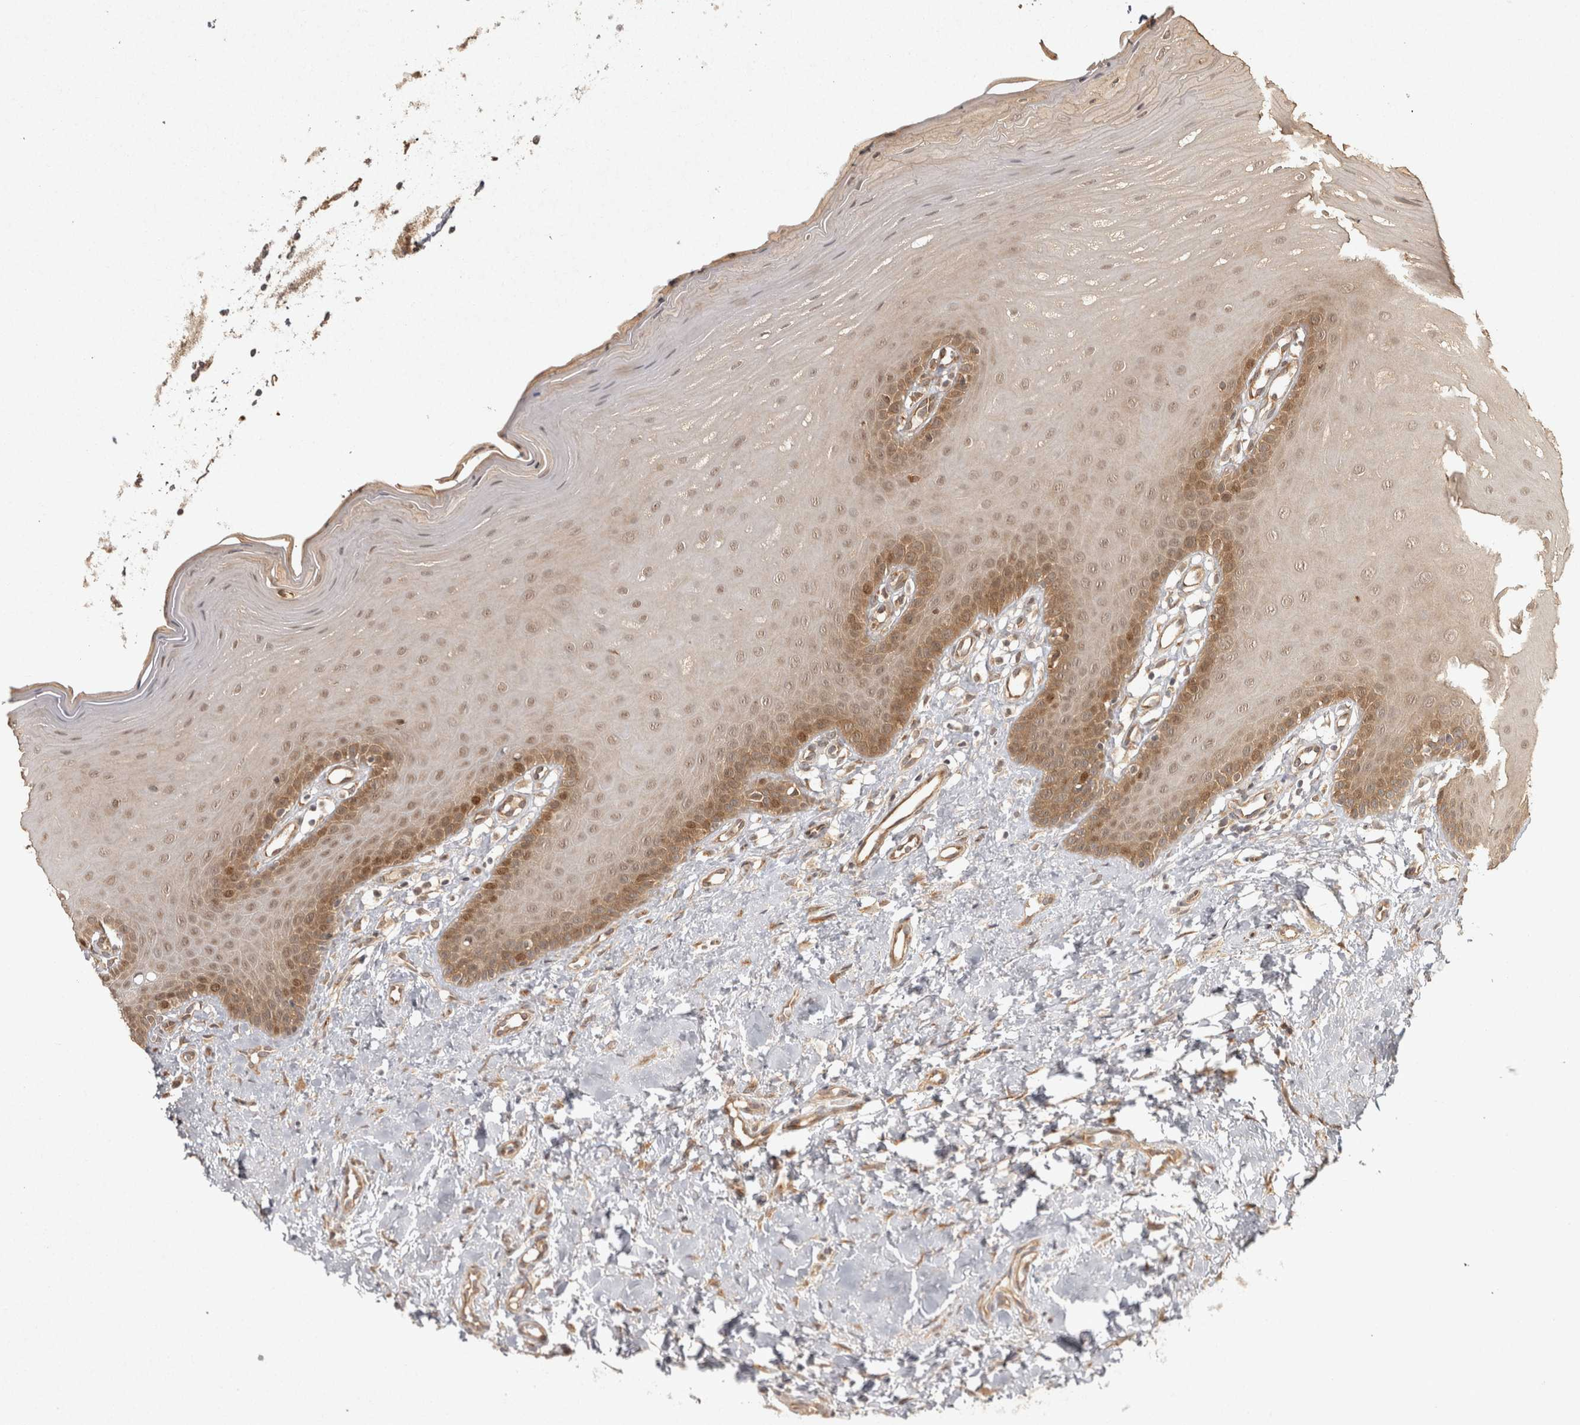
{"staining": {"intensity": "moderate", "quantity": "<25%", "location": "cytoplasmic/membranous"}, "tissue": "oral mucosa", "cell_type": "Squamous epithelial cells", "image_type": "normal", "snomed": [{"axis": "morphology", "description": "Normal tissue, NOS"}, {"axis": "topography", "description": "Oral tissue"}], "caption": "Unremarkable oral mucosa was stained to show a protein in brown. There is low levels of moderate cytoplasmic/membranous staining in approximately <25% of squamous epithelial cells.", "gene": "CAMSAP2", "patient": {"sex": "female", "age": 39}}